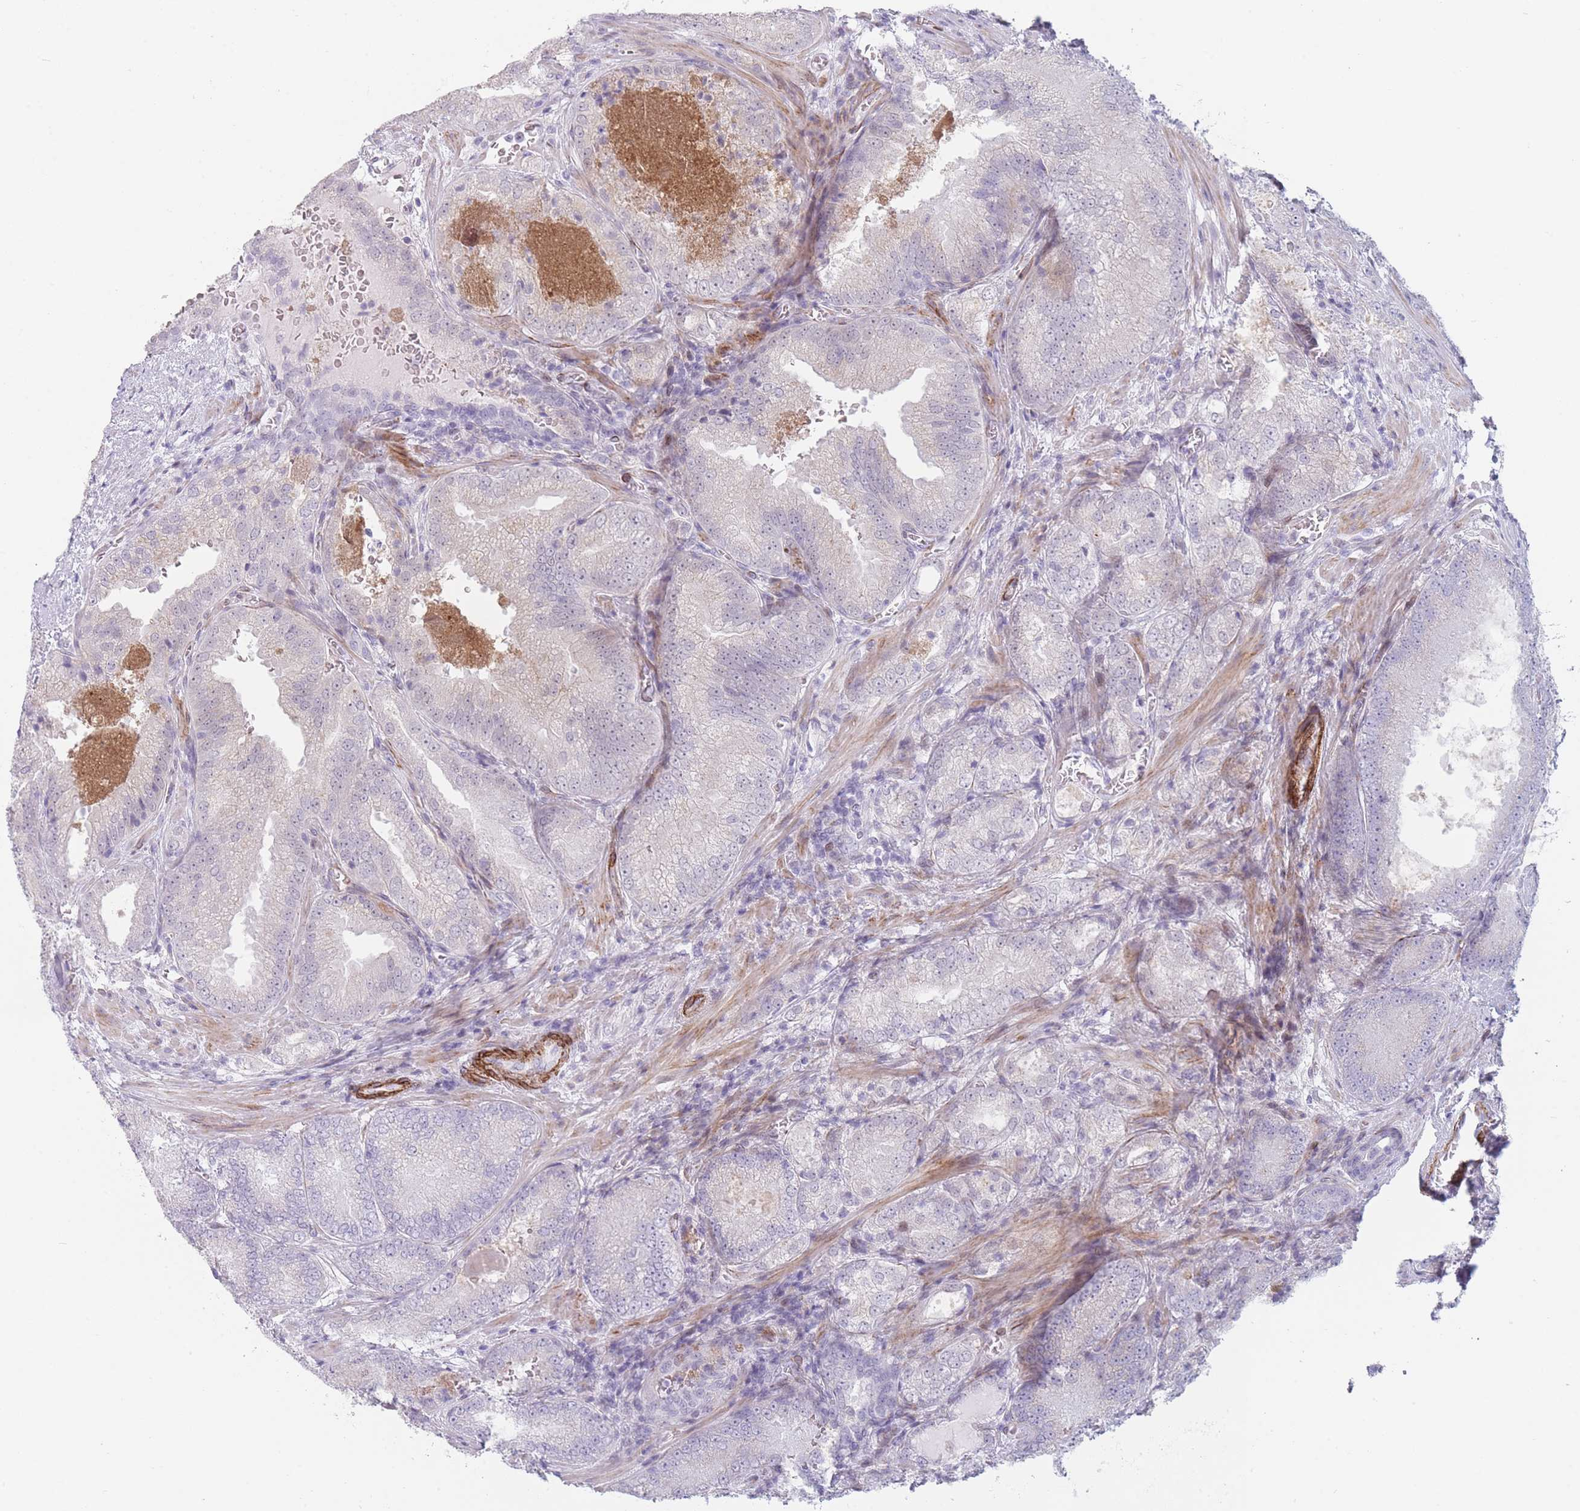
{"staining": {"intensity": "negative", "quantity": "none", "location": "none"}, "tissue": "prostate cancer", "cell_type": "Tumor cells", "image_type": "cancer", "snomed": [{"axis": "morphology", "description": "Adenocarcinoma, High grade"}, {"axis": "topography", "description": "Prostate"}], "caption": "This is an IHC histopathology image of adenocarcinoma (high-grade) (prostate). There is no staining in tumor cells.", "gene": "IFNA6", "patient": {"sex": "male", "age": 63}}